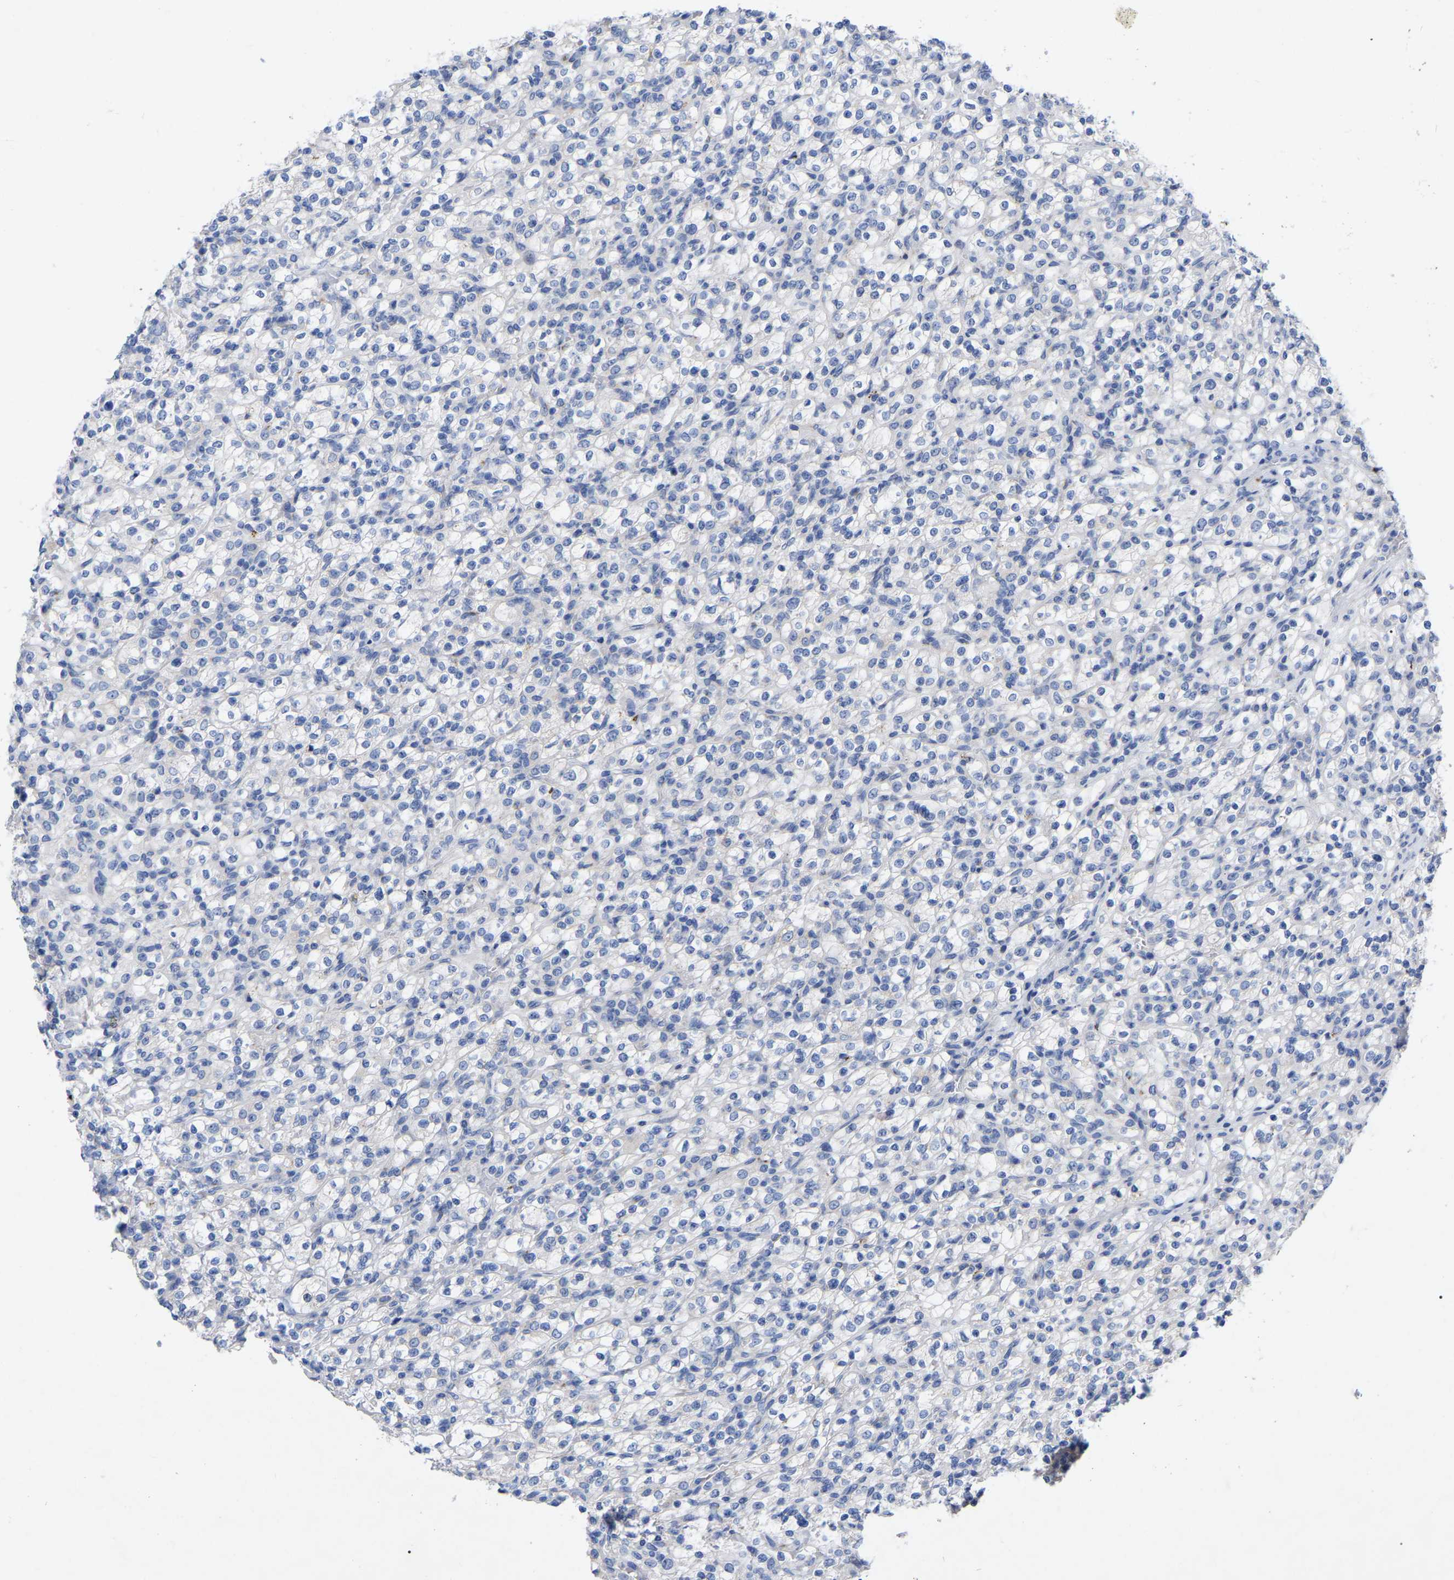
{"staining": {"intensity": "negative", "quantity": "none", "location": "none"}, "tissue": "renal cancer", "cell_type": "Tumor cells", "image_type": "cancer", "snomed": [{"axis": "morphology", "description": "Normal tissue, NOS"}, {"axis": "morphology", "description": "Adenocarcinoma, NOS"}, {"axis": "topography", "description": "Kidney"}], "caption": "IHC of human renal cancer (adenocarcinoma) exhibits no expression in tumor cells. (Immunohistochemistry, brightfield microscopy, high magnification).", "gene": "STRIP2", "patient": {"sex": "female", "age": 72}}